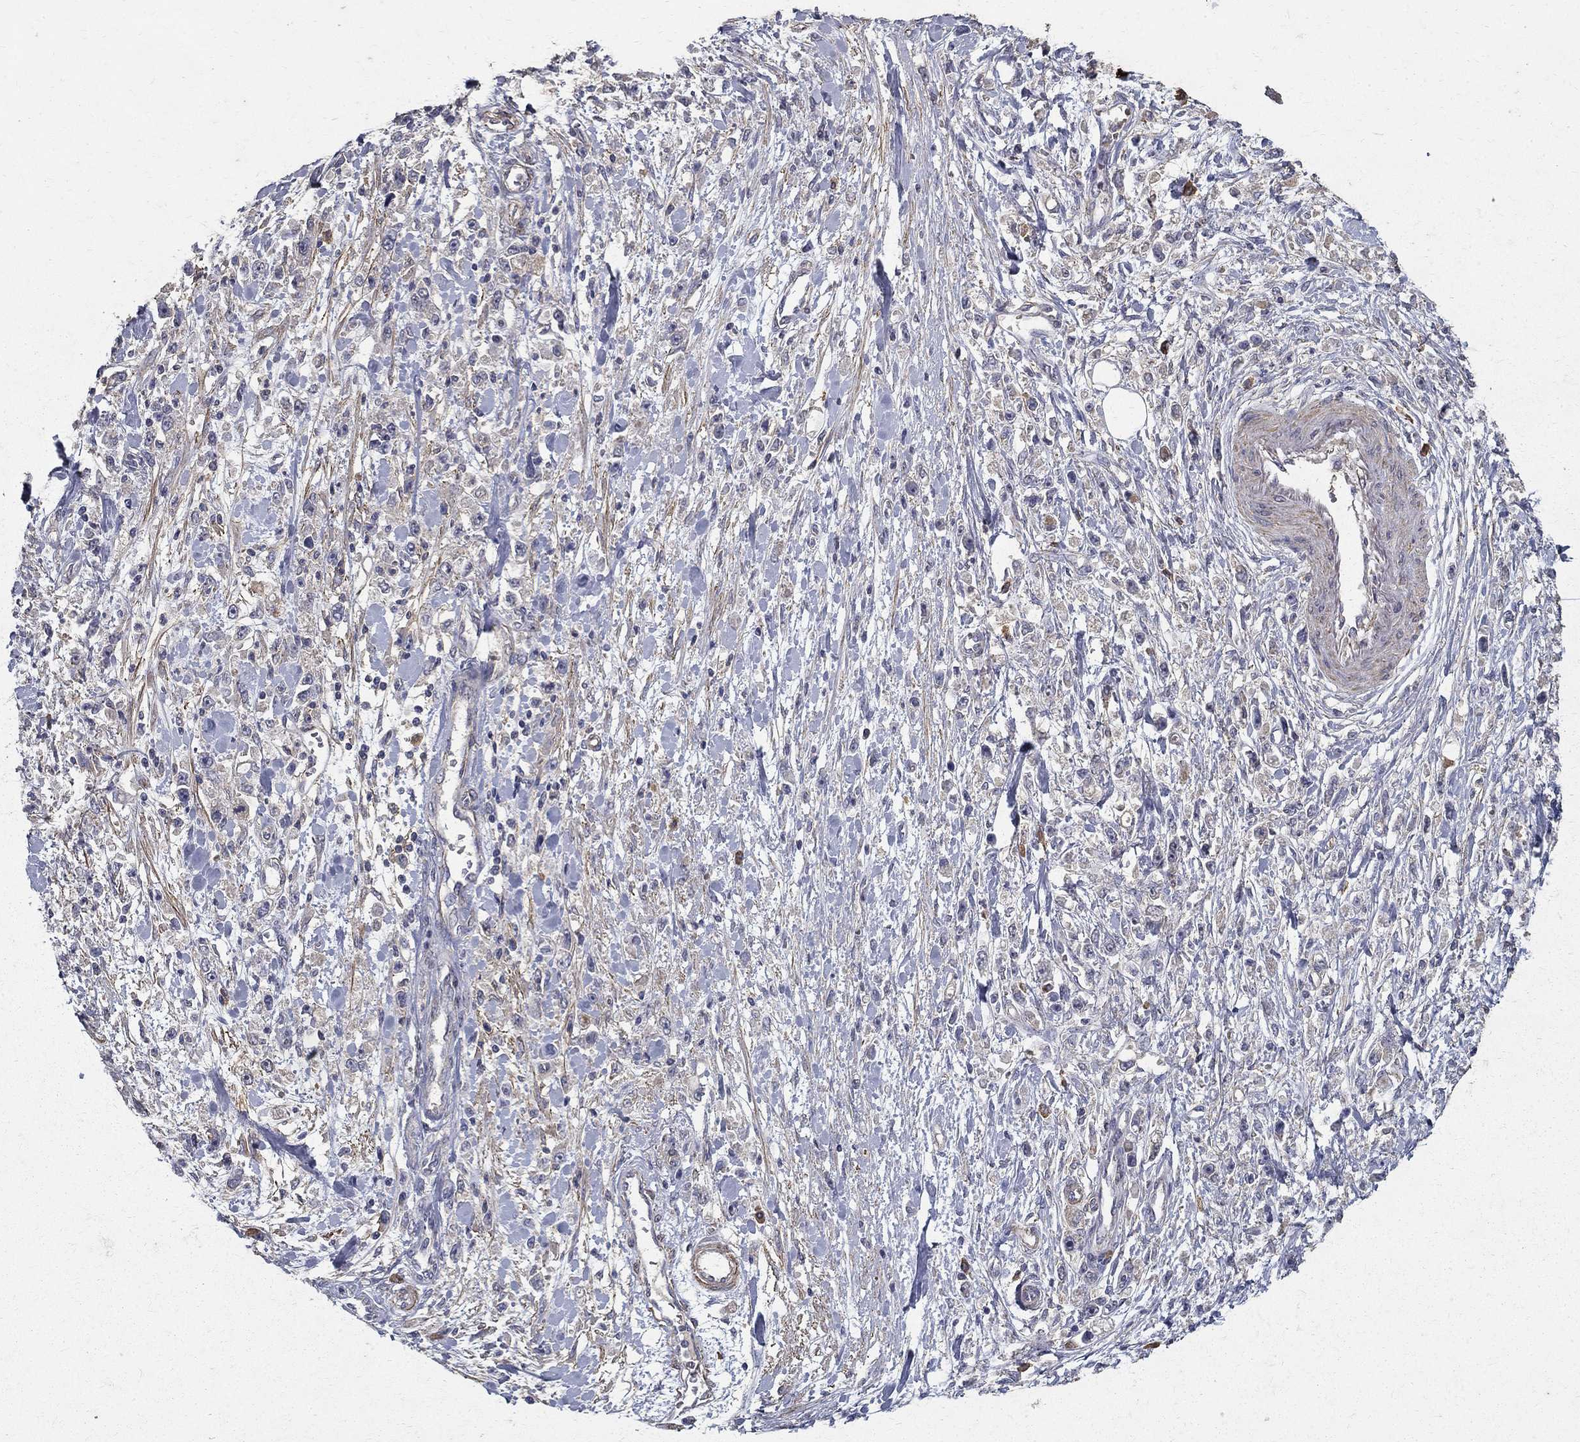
{"staining": {"intensity": "negative", "quantity": "none", "location": "none"}, "tissue": "stomach cancer", "cell_type": "Tumor cells", "image_type": "cancer", "snomed": [{"axis": "morphology", "description": "Adenocarcinoma, NOS"}, {"axis": "topography", "description": "Stomach"}], "caption": "IHC histopathology image of human adenocarcinoma (stomach) stained for a protein (brown), which displays no staining in tumor cells.", "gene": "MPP2", "patient": {"sex": "female", "age": 59}}